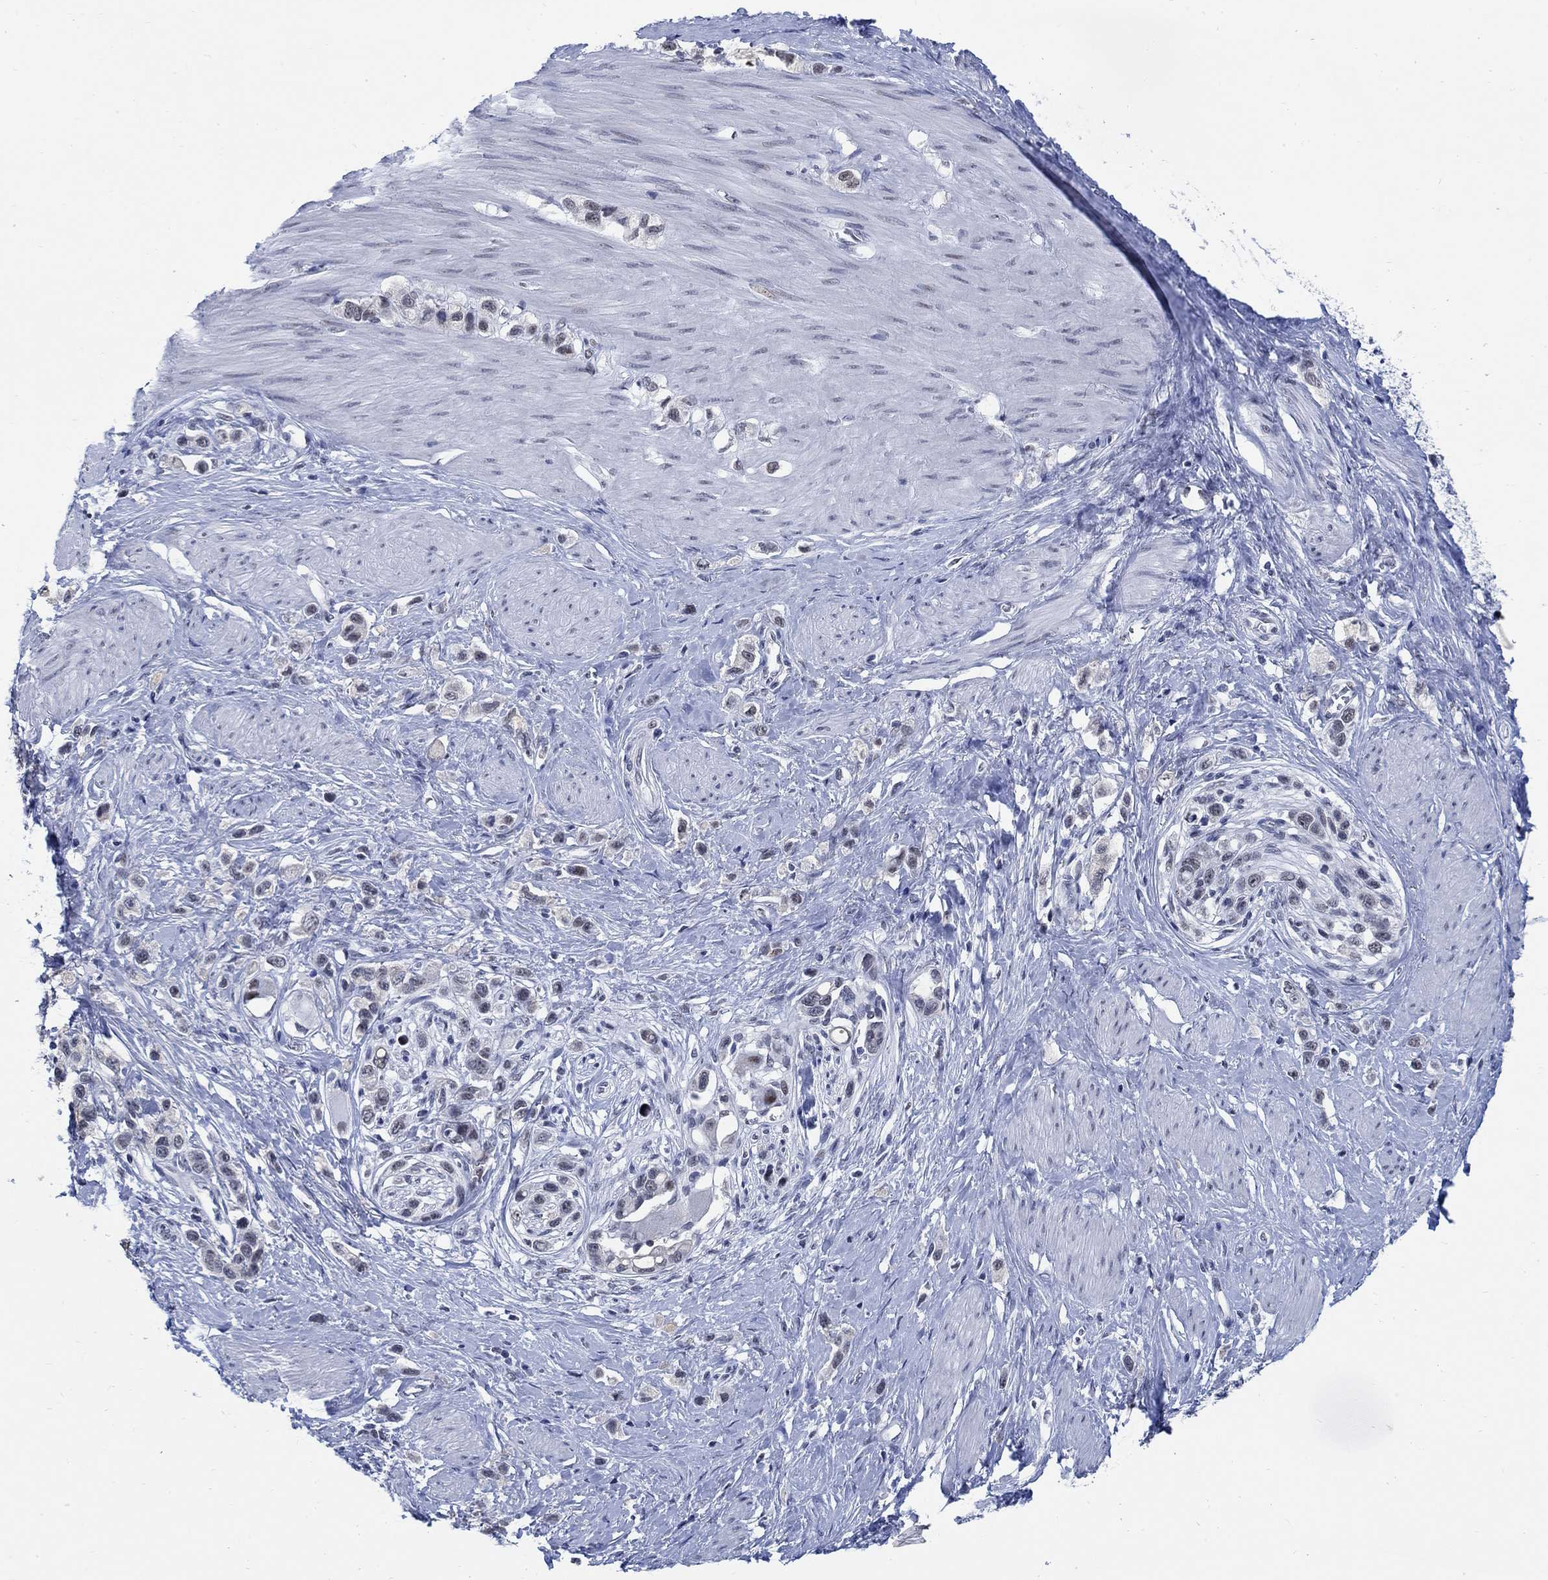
{"staining": {"intensity": "weak", "quantity": "25%-75%", "location": "nuclear"}, "tissue": "stomach cancer", "cell_type": "Tumor cells", "image_type": "cancer", "snomed": [{"axis": "morphology", "description": "Normal tissue, NOS"}, {"axis": "morphology", "description": "Adenocarcinoma, NOS"}, {"axis": "morphology", "description": "Adenocarcinoma, High grade"}, {"axis": "topography", "description": "Stomach, upper"}, {"axis": "topography", "description": "Stomach"}], "caption": "Immunohistochemical staining of human stomach adenocarcinoma reveals low levels of weak nuclear positivity in about 25%-75% of tumor cells.", "gene": "DLK1", "patient": {"sex": "female", "age": 65}}